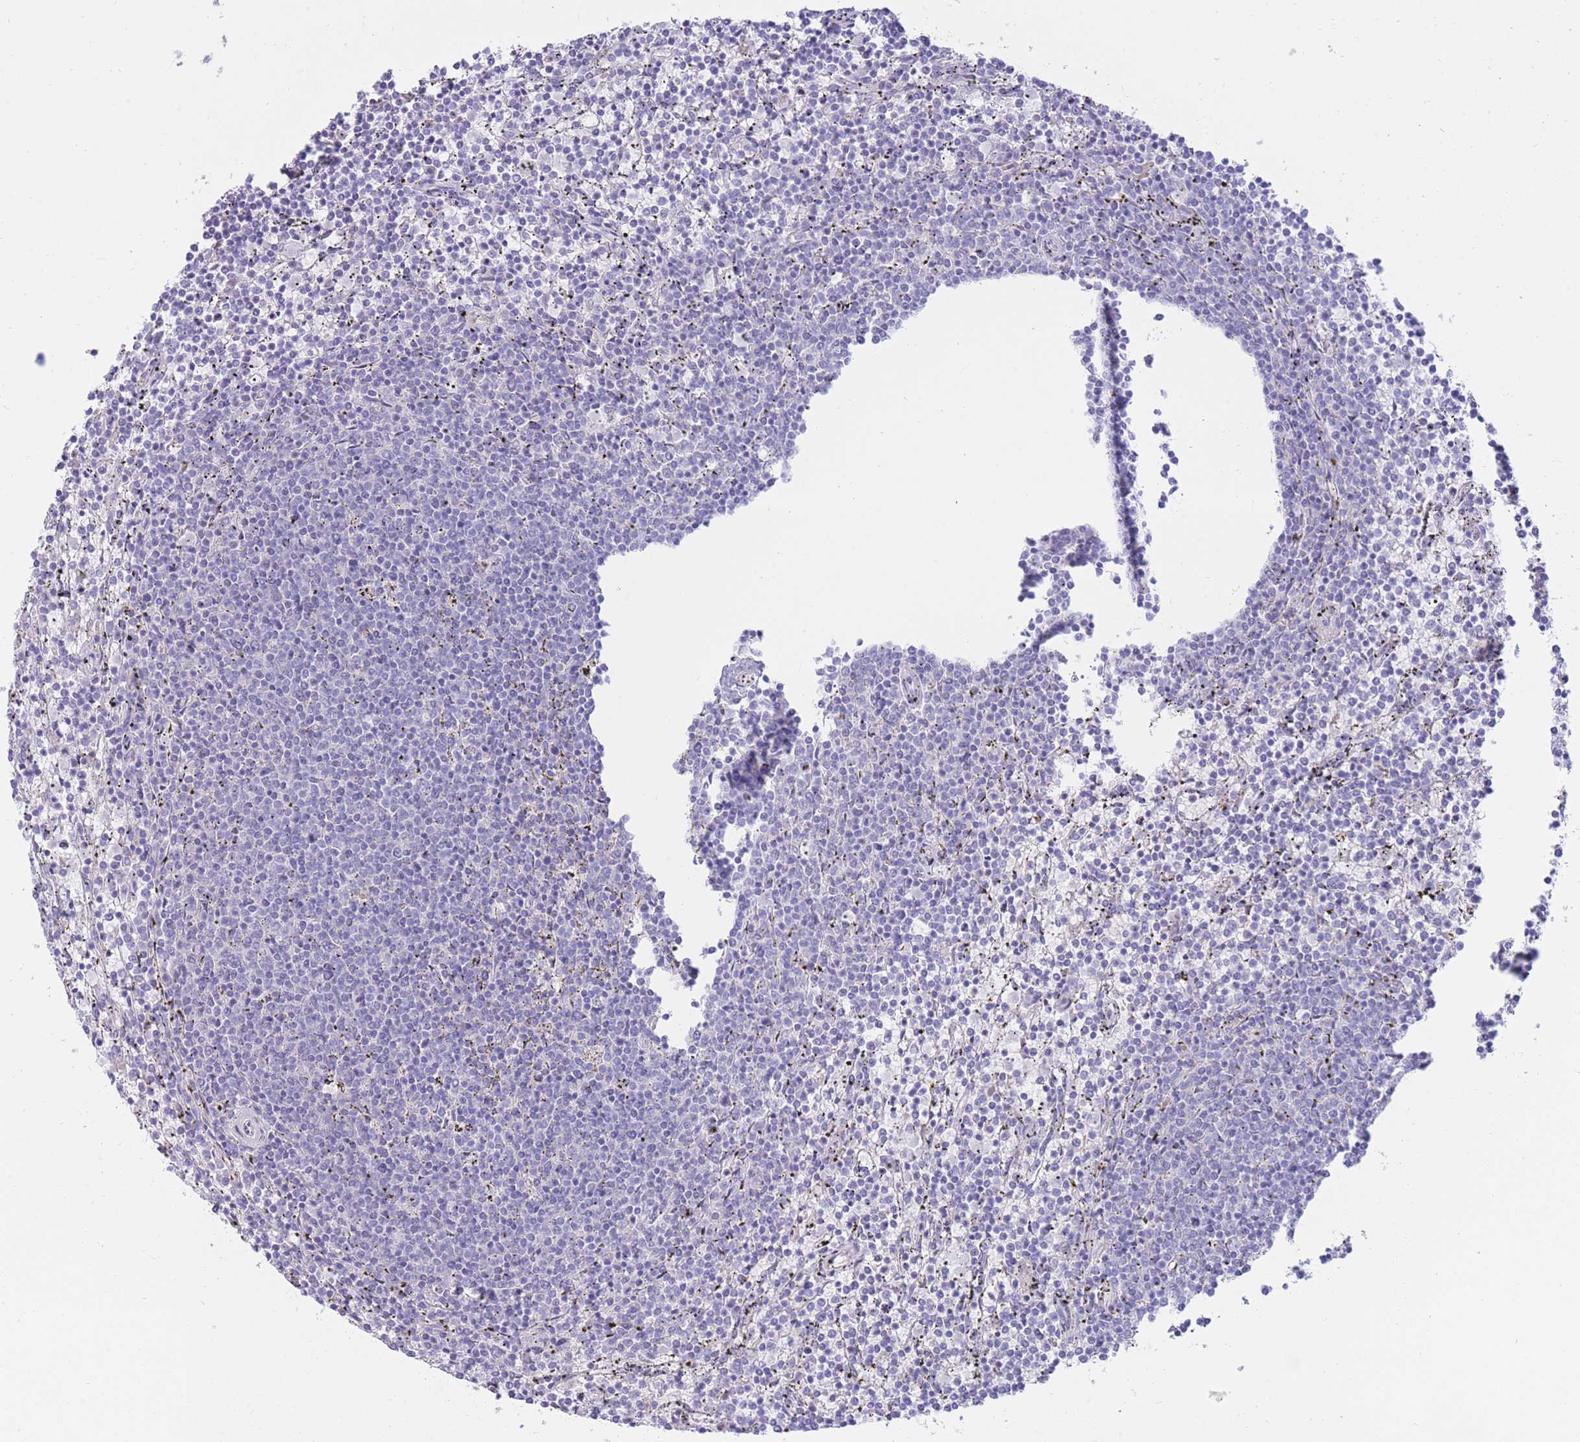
{"staining": {"intensity": "negative", "quantity": "none", "location": "none"}, "tissue": "lymphoma", "cell_type": "Tumor cells", "image_type": "cancer", "snomed": [{"axis": "morphology", "description": "Malignant lymphoma, non-Hodgkin's type, Low grade"}, {"axis": "topography", "description": "Spleen"}], "caption": "This histopathology image is of lymphoma stained with IHC to label a protein in brown with the nuclei are counter-stained blue. There is no expression in tumor cells.", "gene": "SSUH2", "patient": {"sex": "female", "age": 50}}